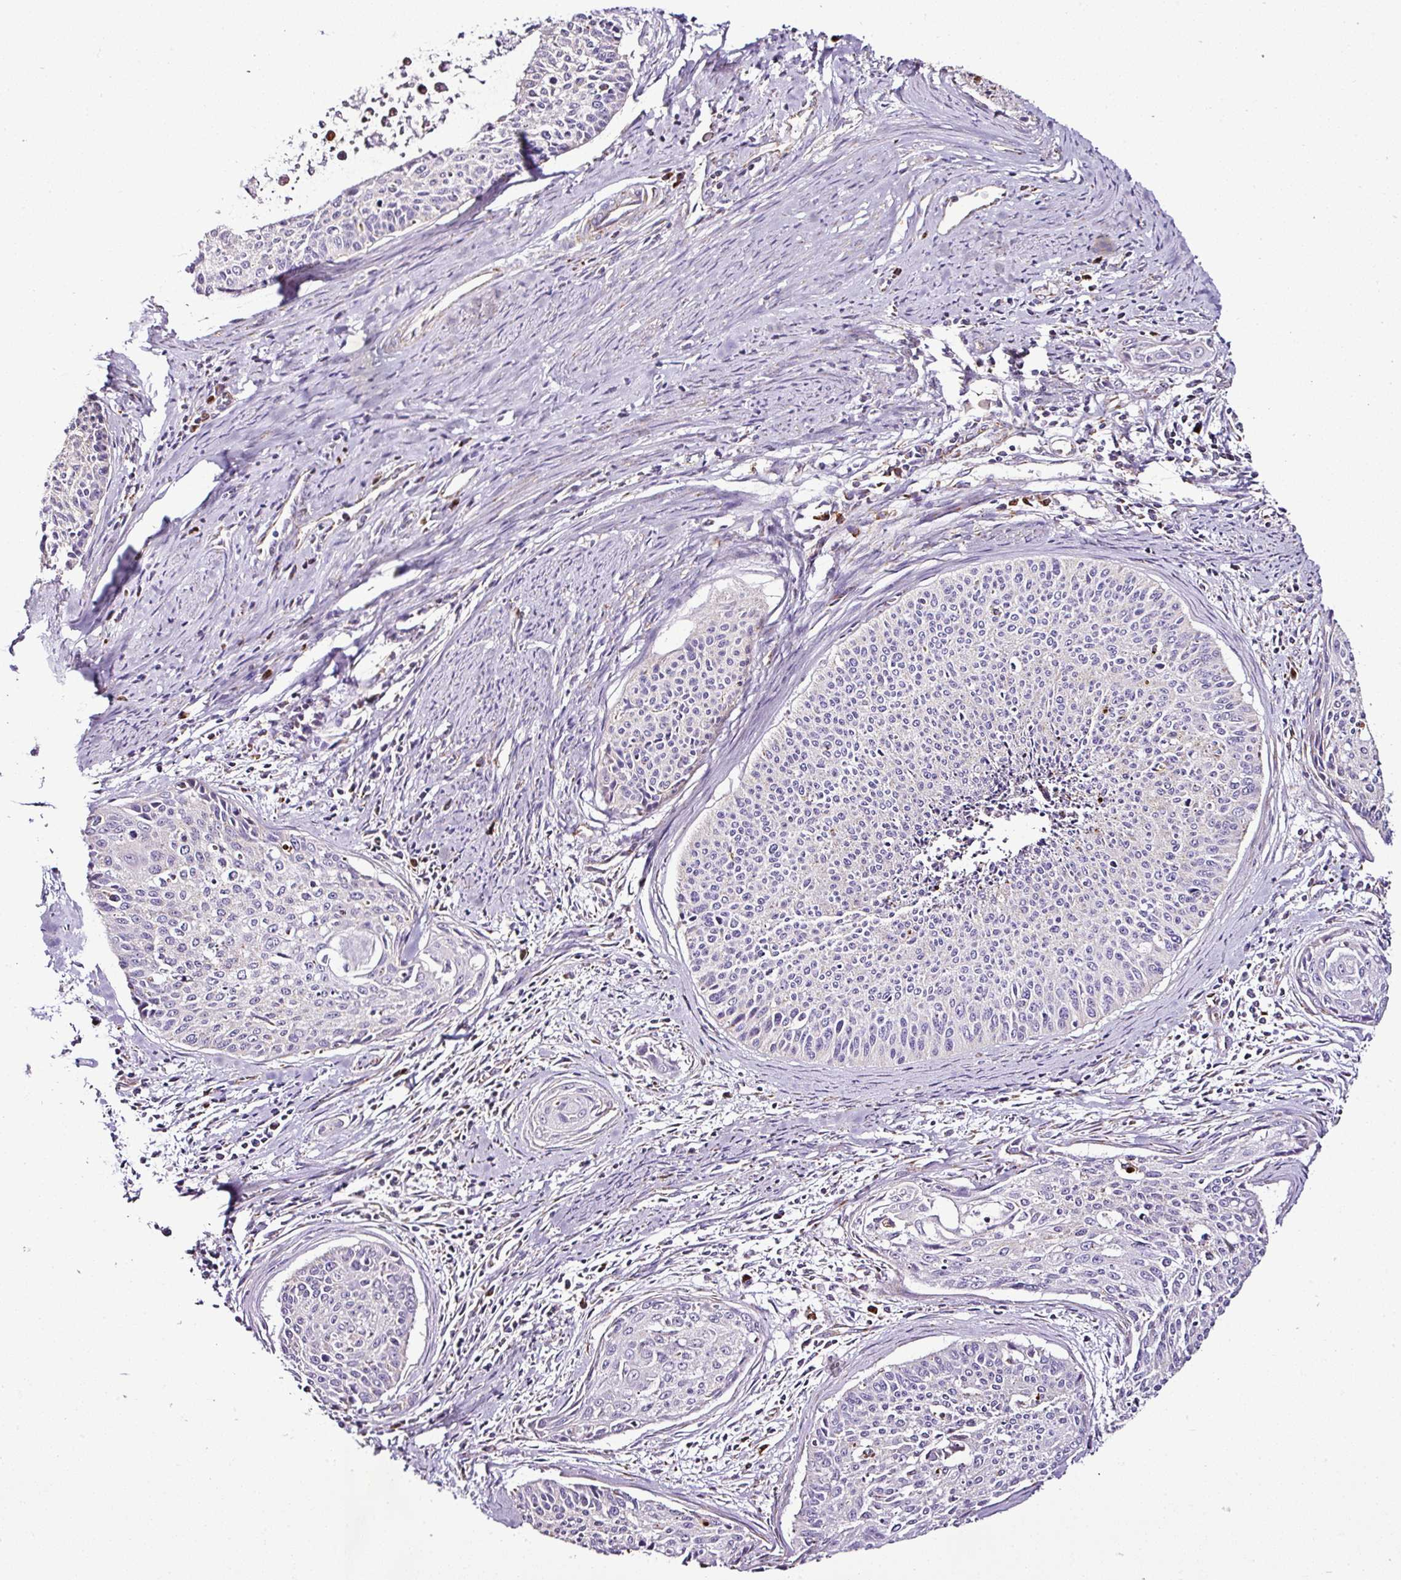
{"staining": {"intensity": "negative", "quantity": "none", "location": "none"}, "tissue": "cervical cancer", "cell_type": "Tumor cells", "image_type": "cancer", "snomed": [{"axis": "morphology", "description": "Squamous cell carcinoma, NOS"}, {"axis": "topography", "description": "Cervix"}], "caption": "DAB immunohistochemical staining of human cervical cancer demonstrates no significant expression in tumor cells. Nuclei are stained in blue.", "gene": "DPAGT1", "patient": {"sex": "female", "age": 55}}